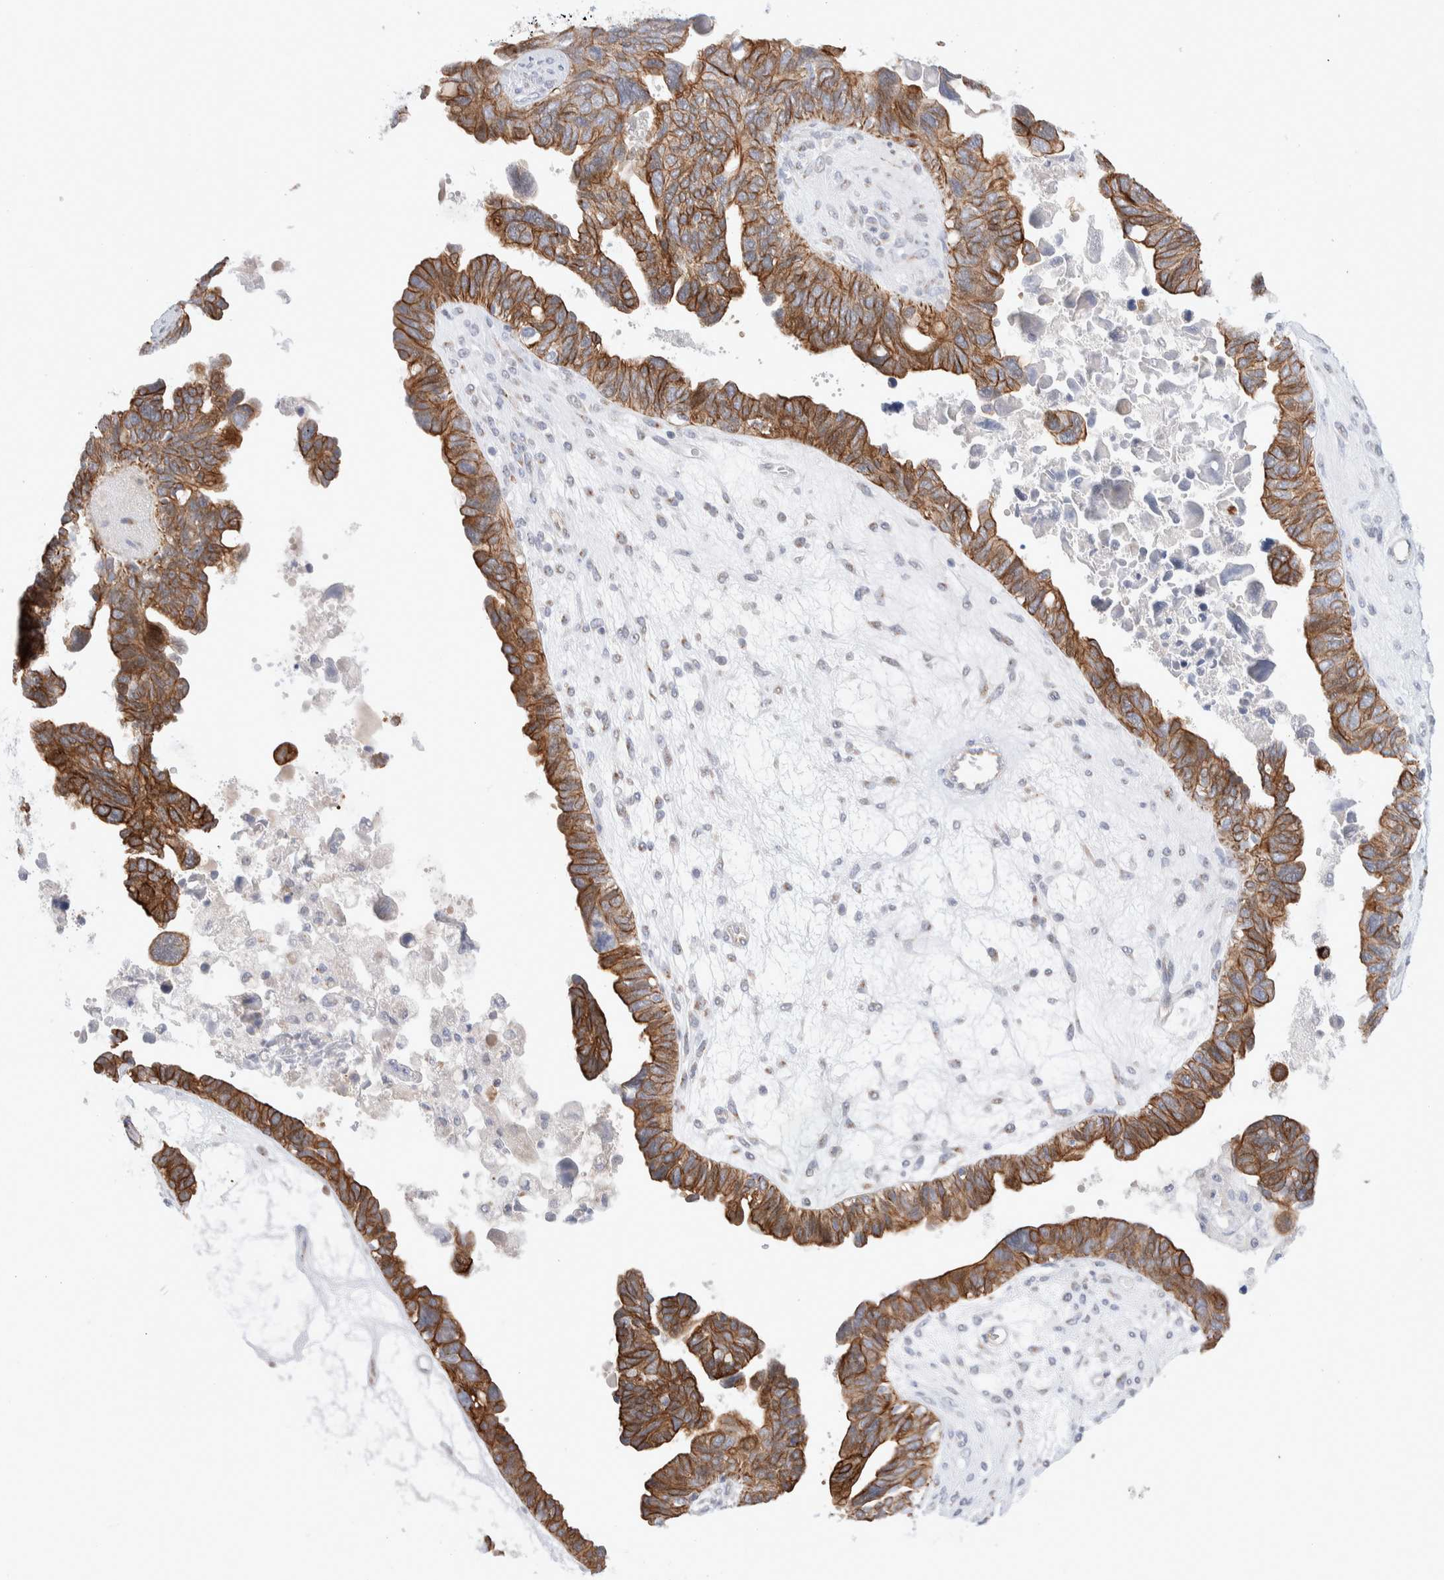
{"staining": {"intensity": "moderate", "quantity": ">75%", "location": "cytoplasmic/membranous"}, "tissue": "ovarian cancer", "cell_type": "Tumor cells", "image_type": "cancer", "snomed": [{"axis": "morphology", "description": "Cystadenocarcinoma, serous, NOS"}, {"axis": "topography", "description": "Ovary"}], "caption": "Protein expression analysis of ovarian cancer reveals moderate cytoplasmic/membranous expression in approximately >75% of tumor cells.", "gene": "C1orf112", "patient": {"sex": "female", "age": 79}}